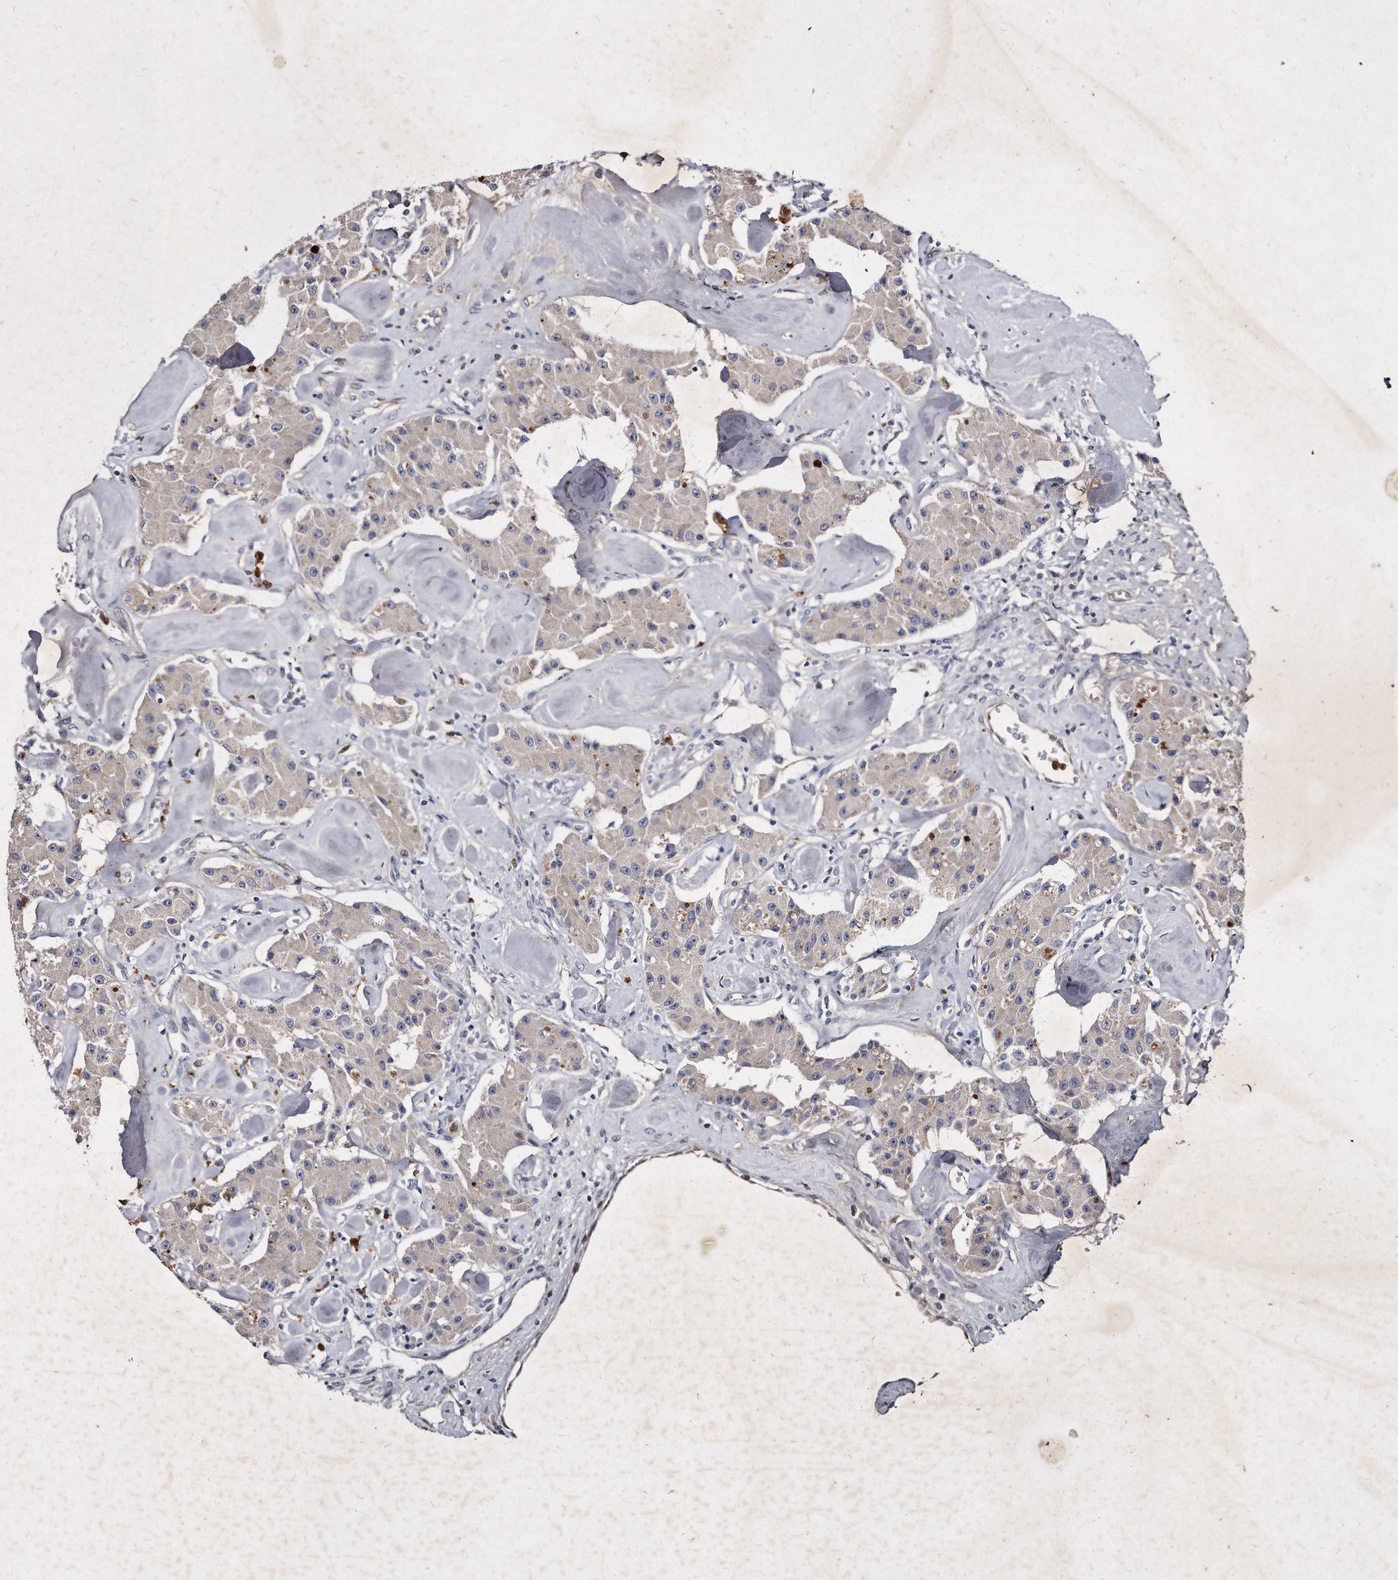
{"staining": {"intensity": "negative", "quantity": "none", "location": "none"}, "tissue": "carcinoid", "cell_type": "Tumor cells", "image_type": "cancer", "snomed": [{"axis": "morphology", "description": "Carcinoid, malignant, NOS"}, {"axis": "topography", "description": "Pancreas"}], "caption": "Tumor cells are negative for protein expression in human carcinoid.", "gene": "KLHDC3", "patient": {"sex": "male", "age": 41}}